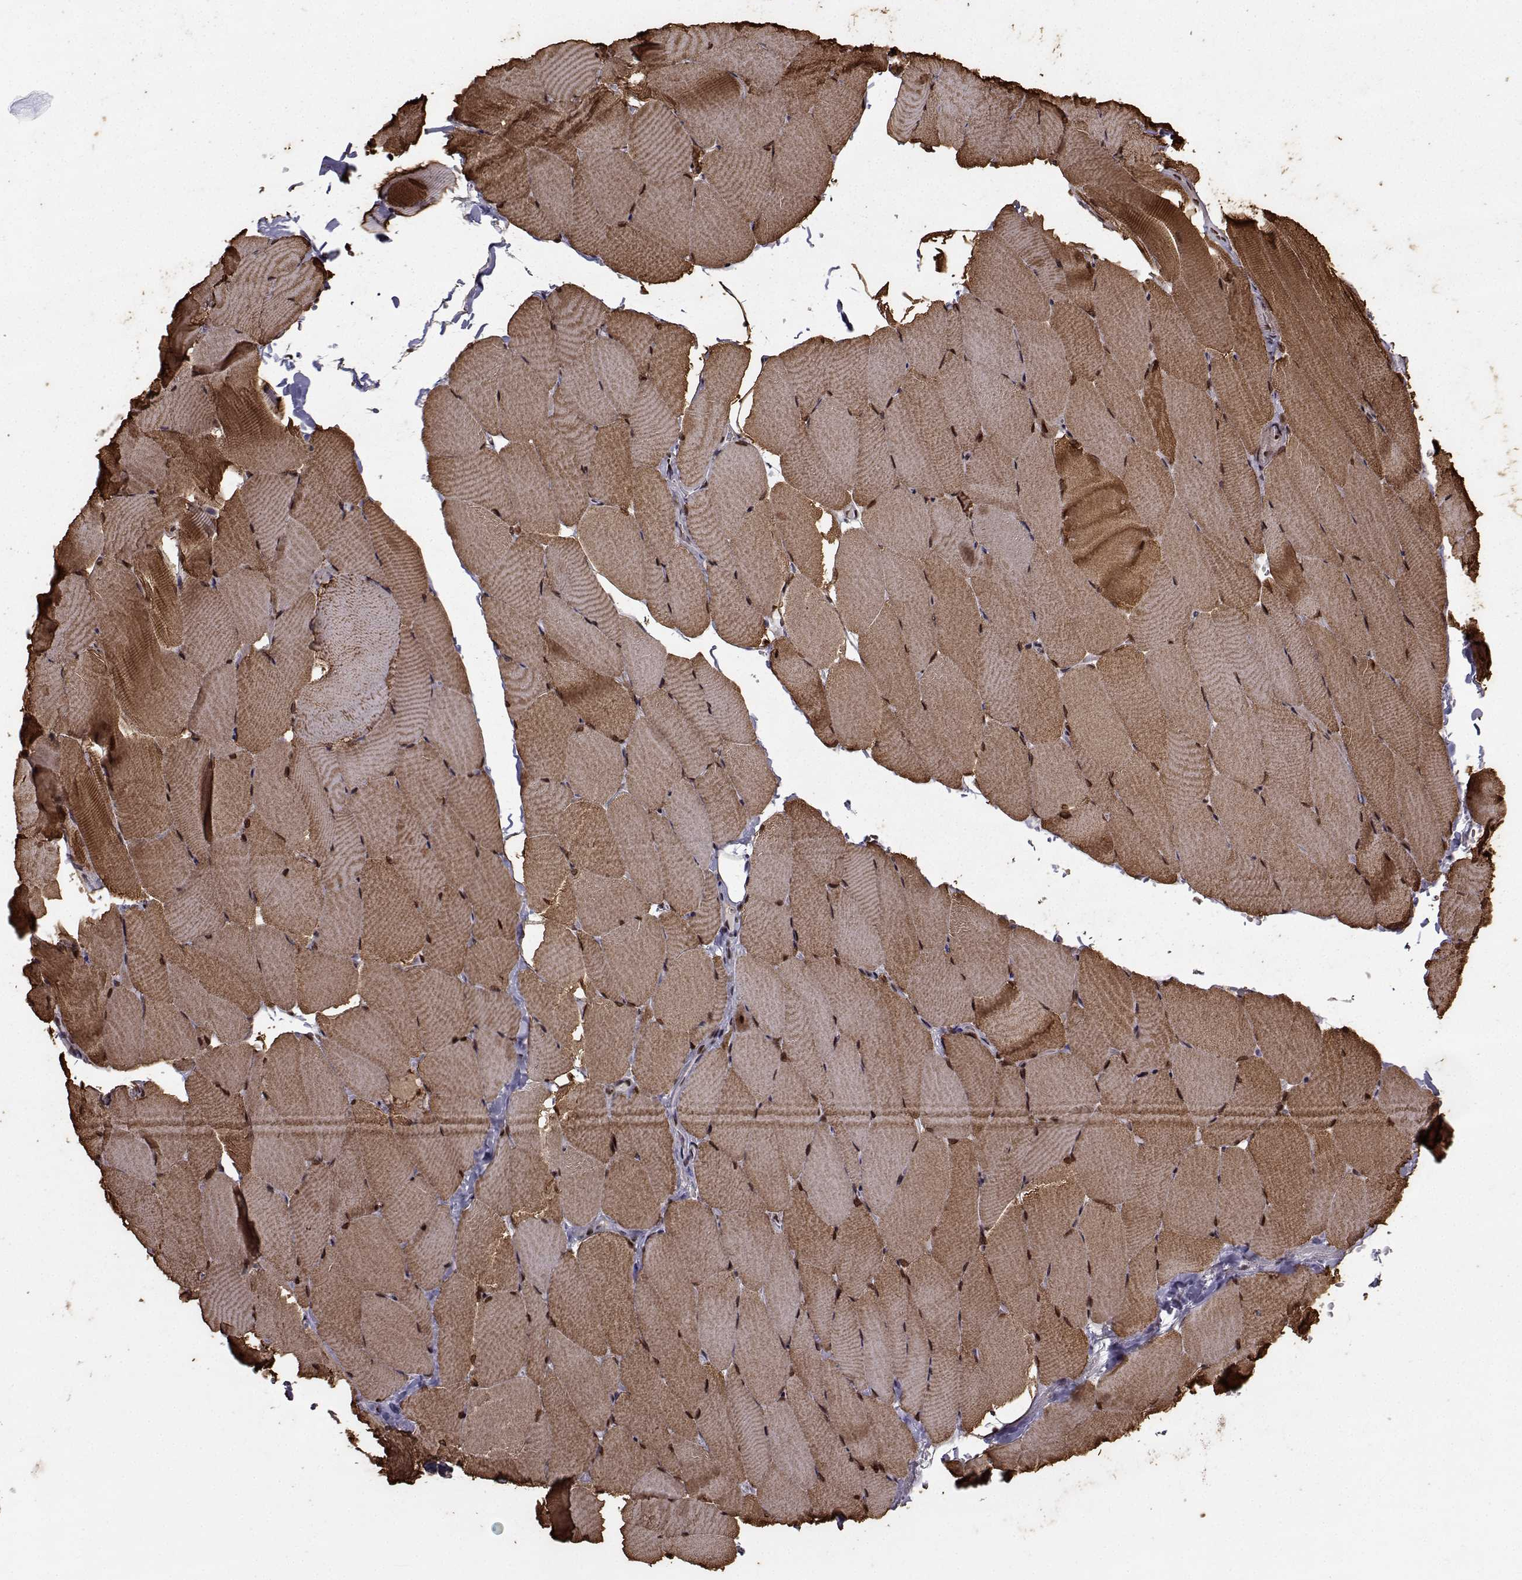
{"staining": {"intensity": "strong", "quantity": ">75%", "location": "cytoplasmic/membranous,nuclear"}, "tissue": "skeletal muscle", "cell_type": "Myocytes", "image_type": "normal", "snomed": [{"axis": "morphology", "description": "Normal tissue, NOS"}, {"axis": "topography", "description": "Skeletal muscle"}], "caption": "Normal skeletal muscle shows strong cytoplasmic/membranous,nuclear staining in about >75% of myocytes.", "gene": "SF1", "patient": {"sex": "female", "age": 37}}